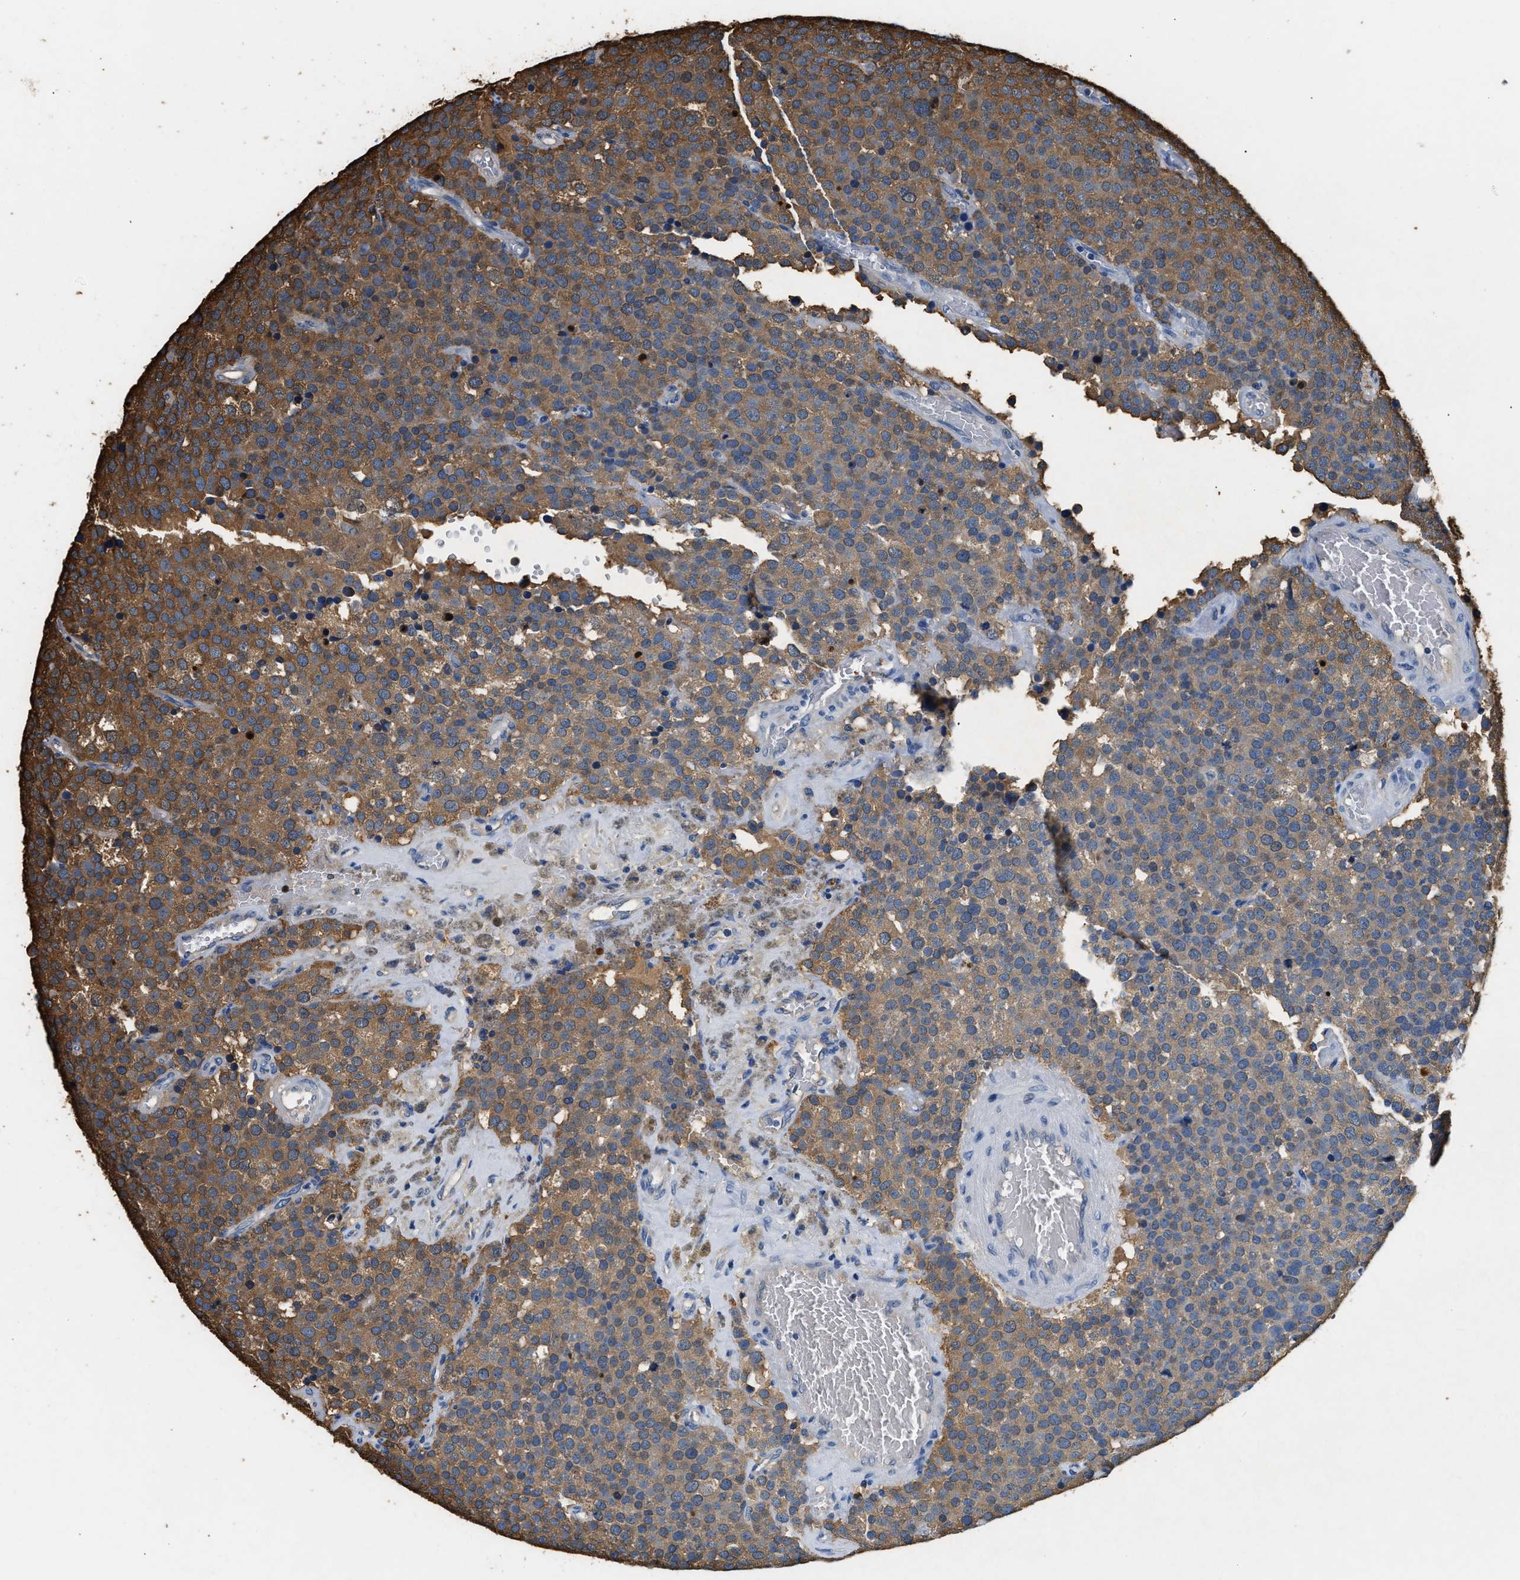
{"staining": {"intensity": "moderate", "quantity": ">75%", "location": "cytoplasmic/membranous"}, "tissue": "testis cancer", "cell_type": "Tumor cells", "image_type": "cancer", "snomed": [{"axis": "morphology", "description": "Normal tissue, NOS"}, {"axis": "morphology", "description": "Seminoma, NOS"}, {"axis": "topography", "description": "Testis"}], "caption": "Immunohistochemical staining of testis seminoma shows moderate cytoplasmic/membranous protein staining in about >75% of tumor cells.", "gene": "PPP2R1B", "patient": {"sex": "male", "age": 71}}